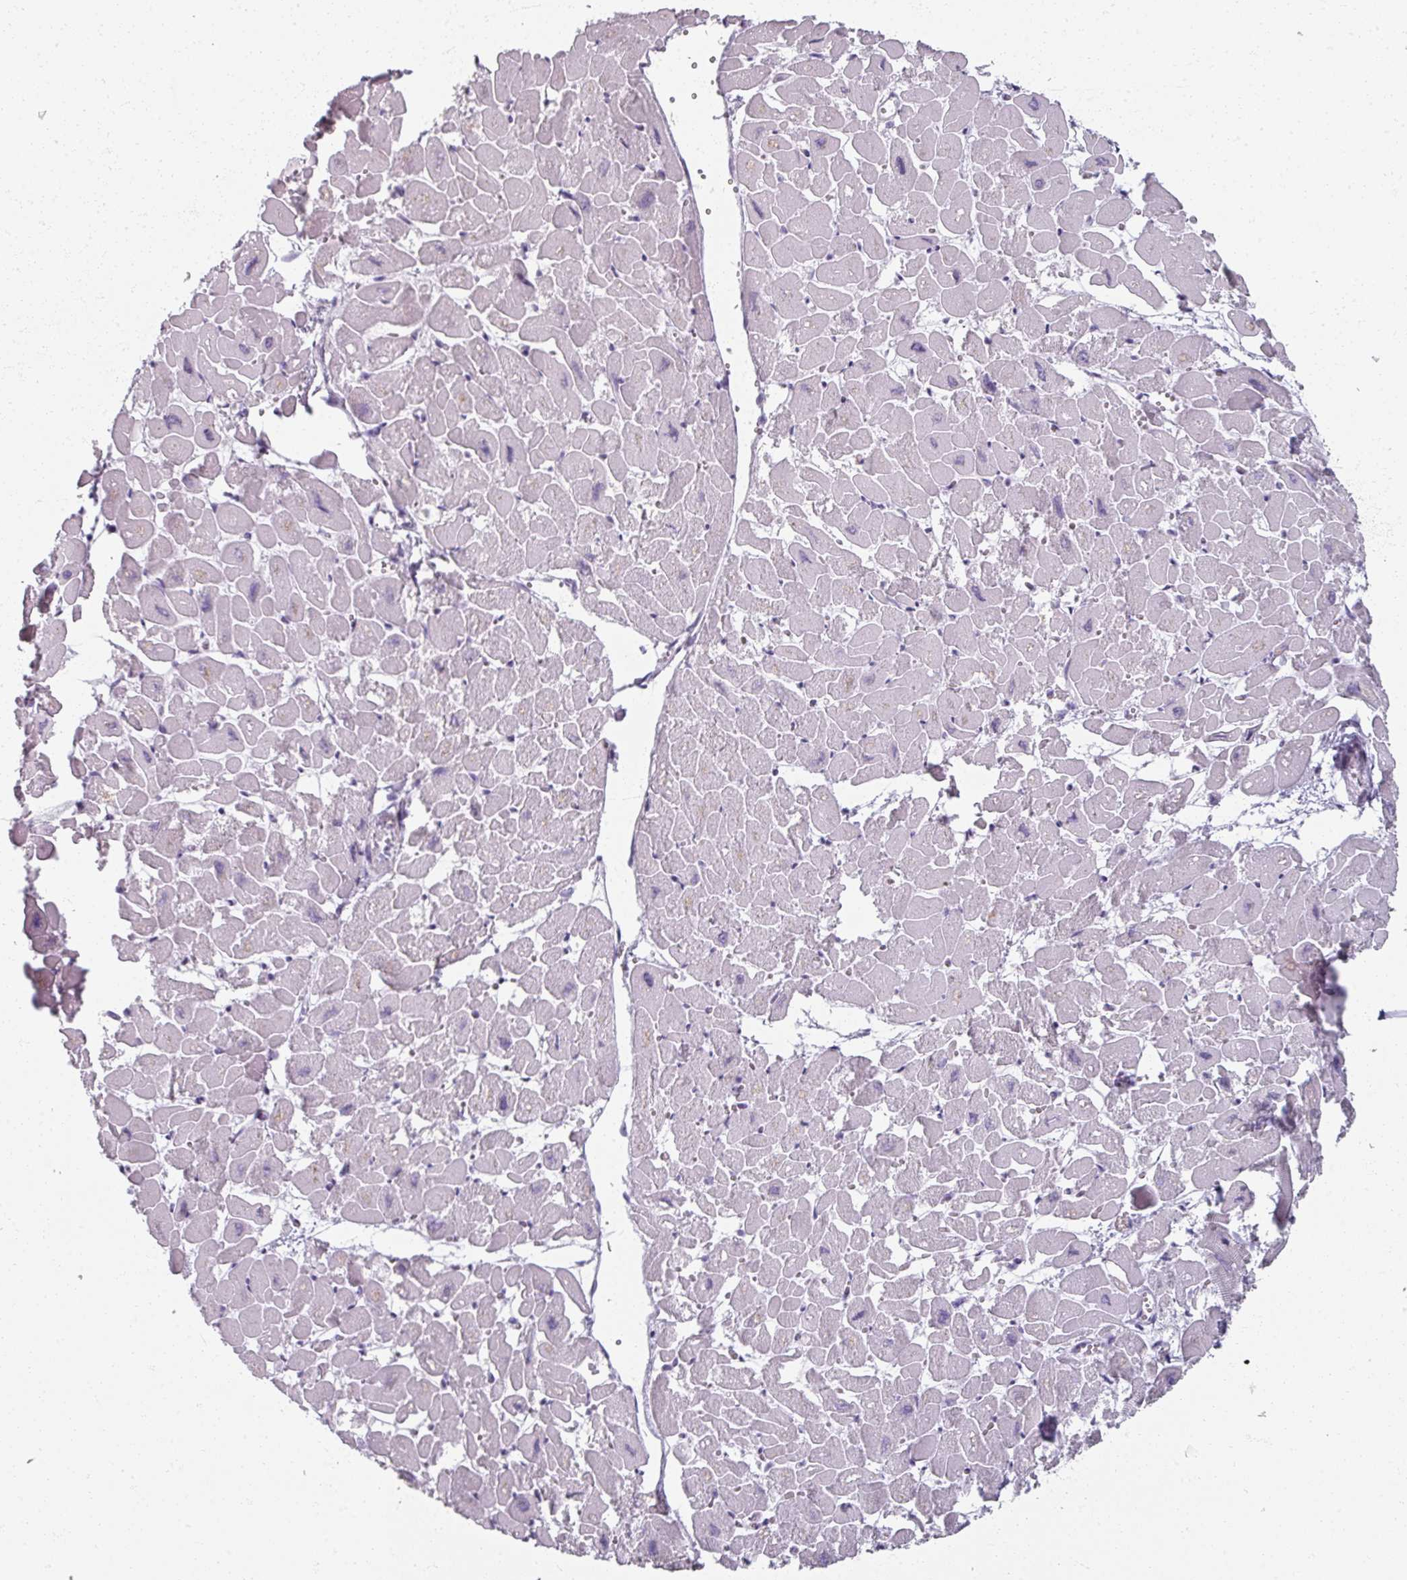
{"staining": {"intensity": "negative", "quantity": "none", "location": "none"}, "tissue": "heart muscle", "cell_type": "Cardiomyocytes", "image_type": "normal", "snomed": [{"axis": "morphology", "description": "Normal tissue, NOS"}, {"axis": "topography", "description": "Heart"}], "caption": "A histopathology image of heart muscle stained for a protein exhibits no brown staining in cardiomyocytes. The staining is performed using DAB (3,3'-diaminobenzidine) brown chromogen with nuclei counter-stained in using hematoxylin.", "gene": "REG3A", "patient": {"sex": "male", "age": 54}}